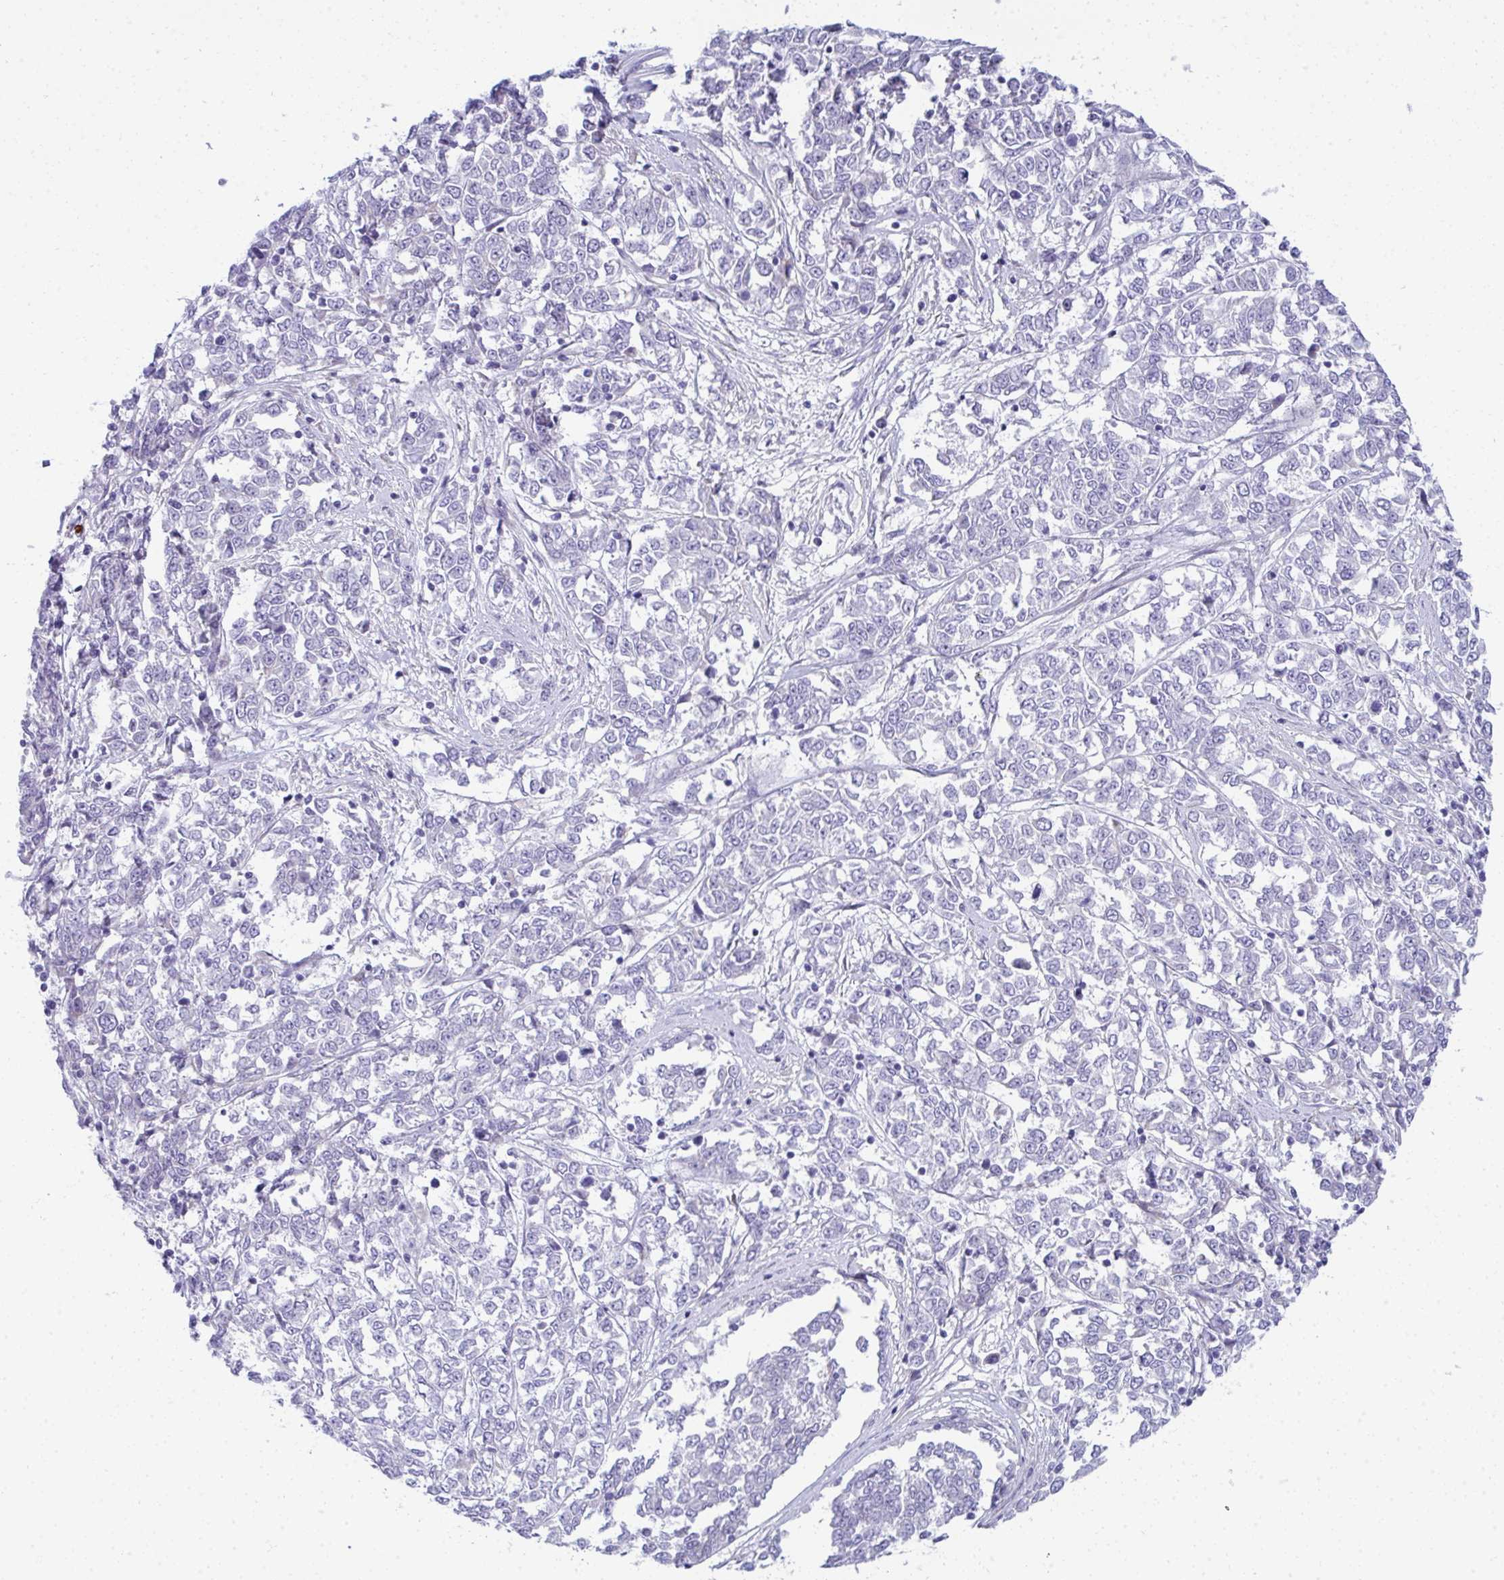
{"staining": {"intensity": "negative", "quantity": "none", "location": "none"}, "tissue": "melanoma", "cell_type": "Tumor cells", "image_type": "cancer", "snomed": [{"axis": "morphology", "description": "Malignant melanoma, NOS"}, {"axis": "topography", "description": "Skin"}], "caption": "Human malignant melanoma stained for a protein using IHC shows no staining in tumor cells.", "gene": "PUS7L", "patient": {"sex": "female", "age": 72}}